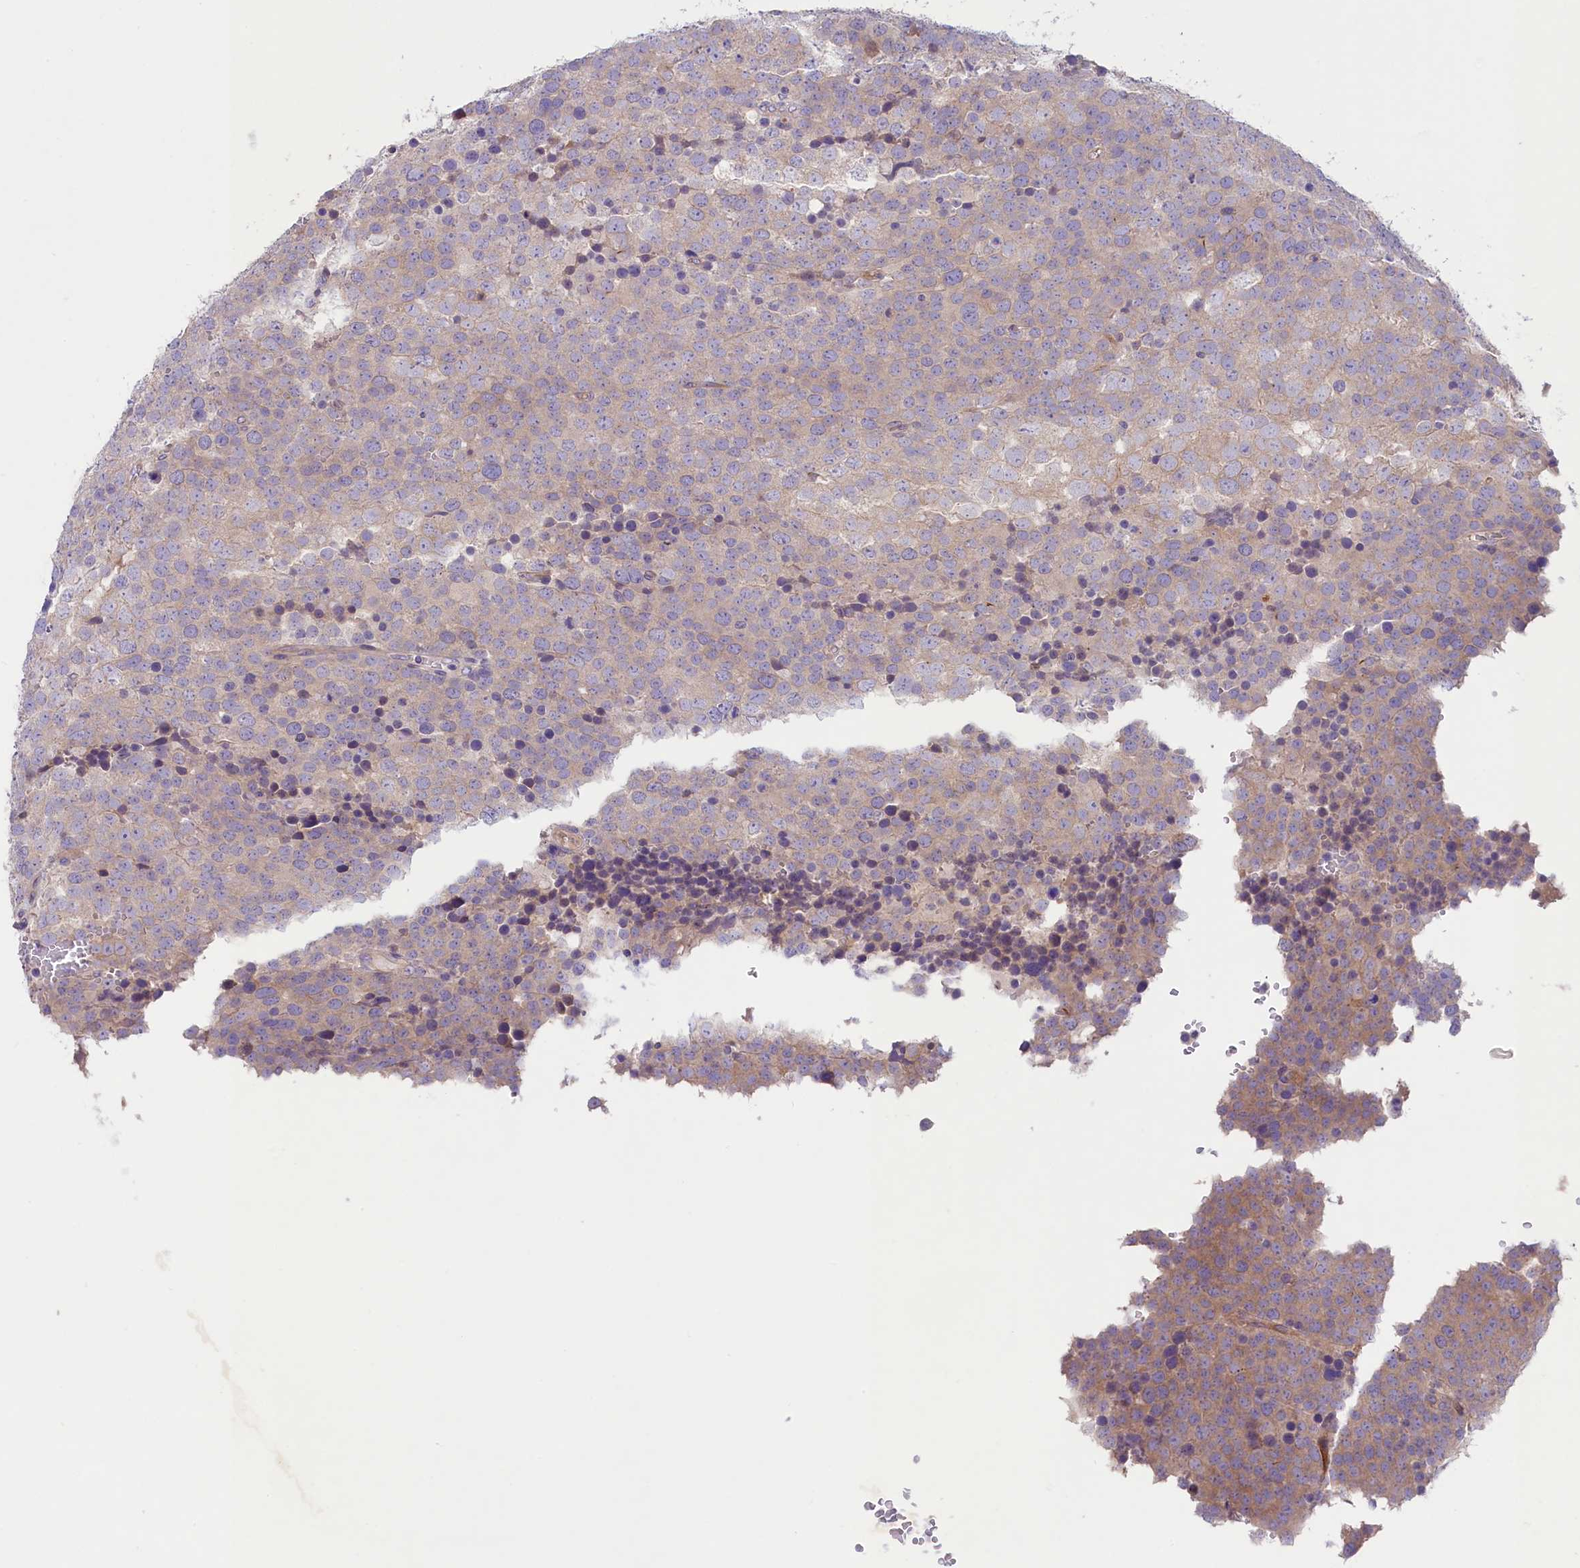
{"staining": {"intensity": "weak", "quantity": ">75%", "location": "cytoplasmic/membranous"}, "tissue": "testis cancer", "cell_type": "Tumor cells", "image_type": "cancer", "snomed": [{"axis": "morphology", "description": "Seminoma, NOS"}, {"axis": "topography", "description": "Testis"}], "caption": "Testis seminoma stained with a brown dye reveals weak cytoplasmic/membranous positive staining in approximately >75% of tumor cells.", "gene": "CD99L2", "patient": {"sex": "male", "age": 71}}